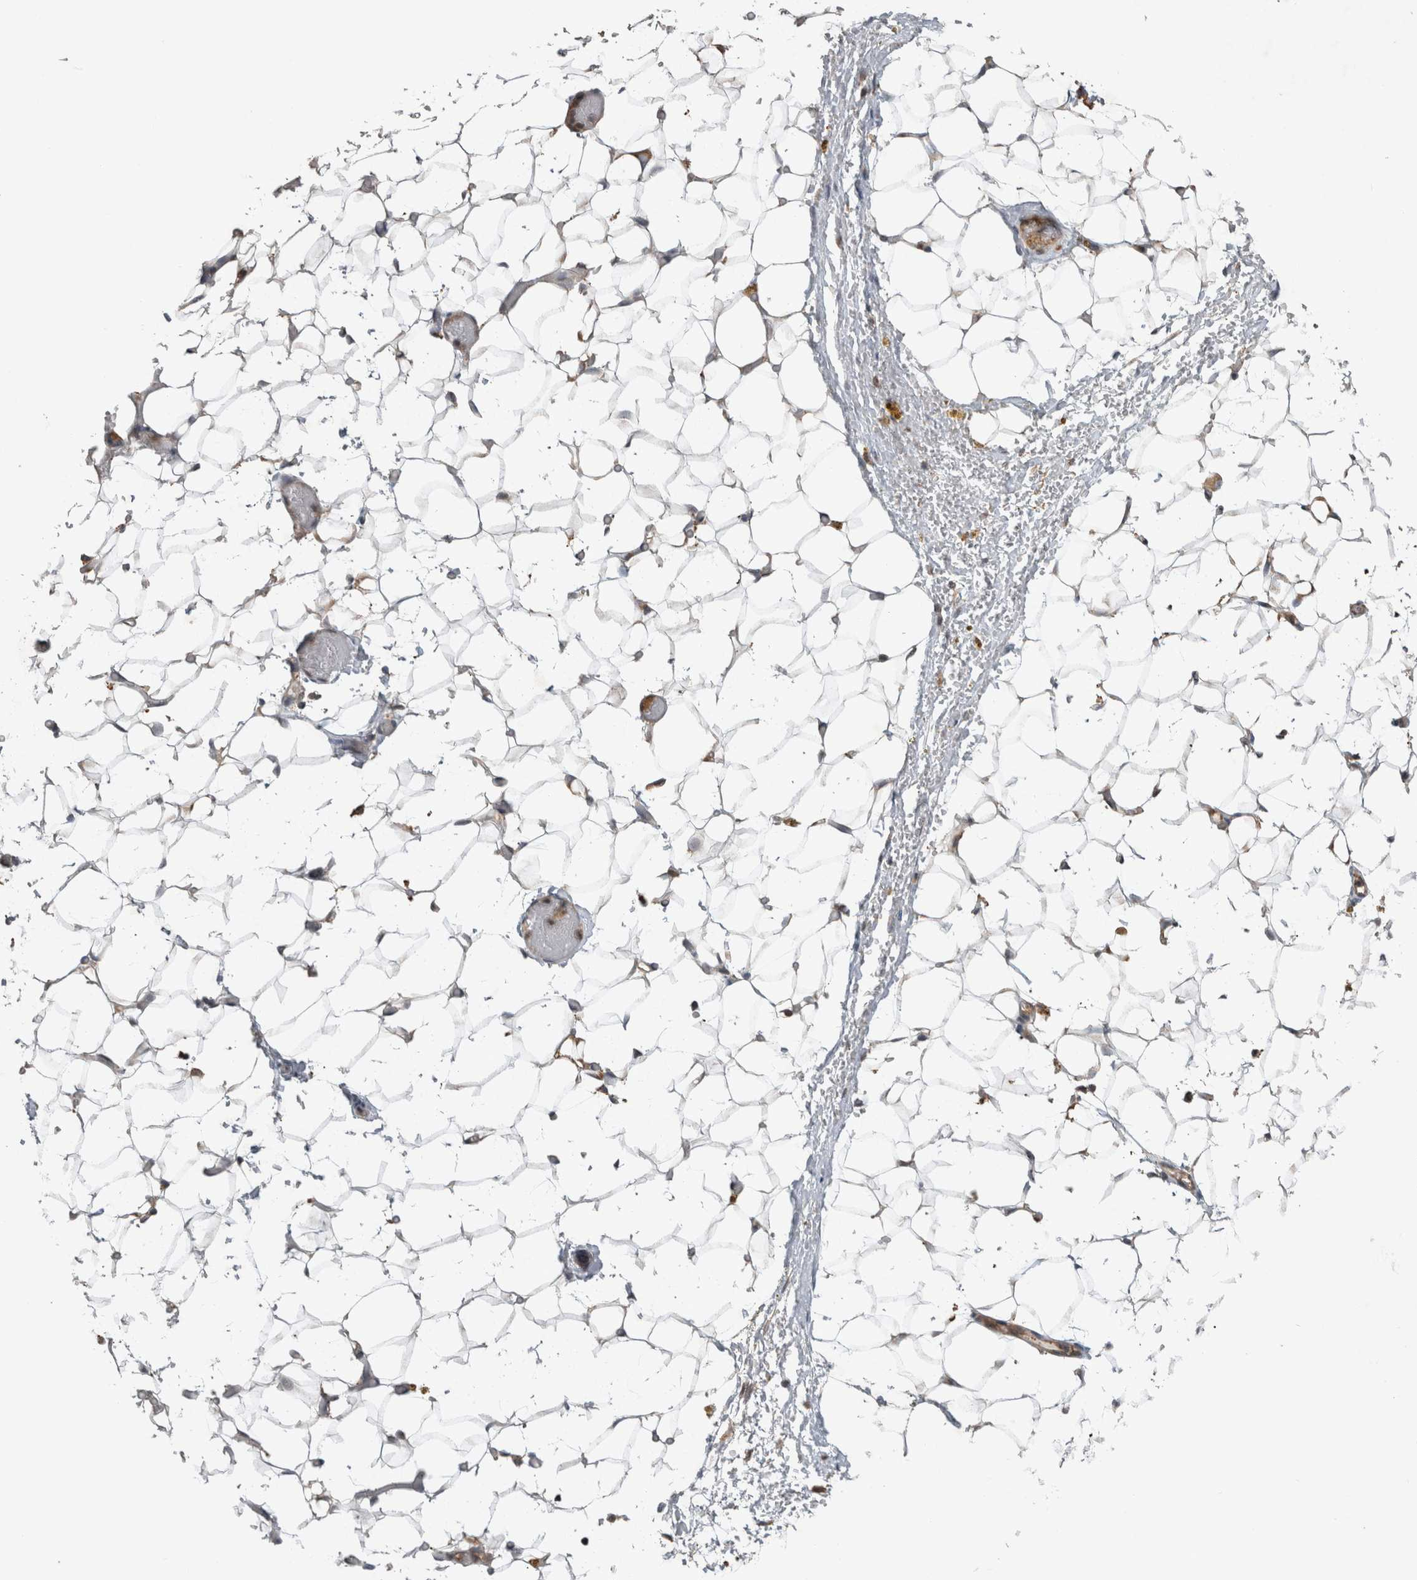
{"staining": {"intensity": "moderate", "quantity": ">75%", "location": "cytoplasmic/membranous"}, "tissue": "adipose tissue", "cell_type": "Adipocytes", "image_type": "normal", "snomed": [{"axis": "morphology", "description": "Normal tissue, NOS"}, {"axis": "topography", "description": "Kidney"}, {"axis": "topography", "description": "Peripheral nerve tissue"}], "caption": "This is an image of immunohistochemistry (IHC) staining of normal adipose tissue, which shows moderate positivity in the cytoplasmic/membranous of adipocytes.", "gene": "KCNIP1", "patient": {"sex": "male", "age": 7}}